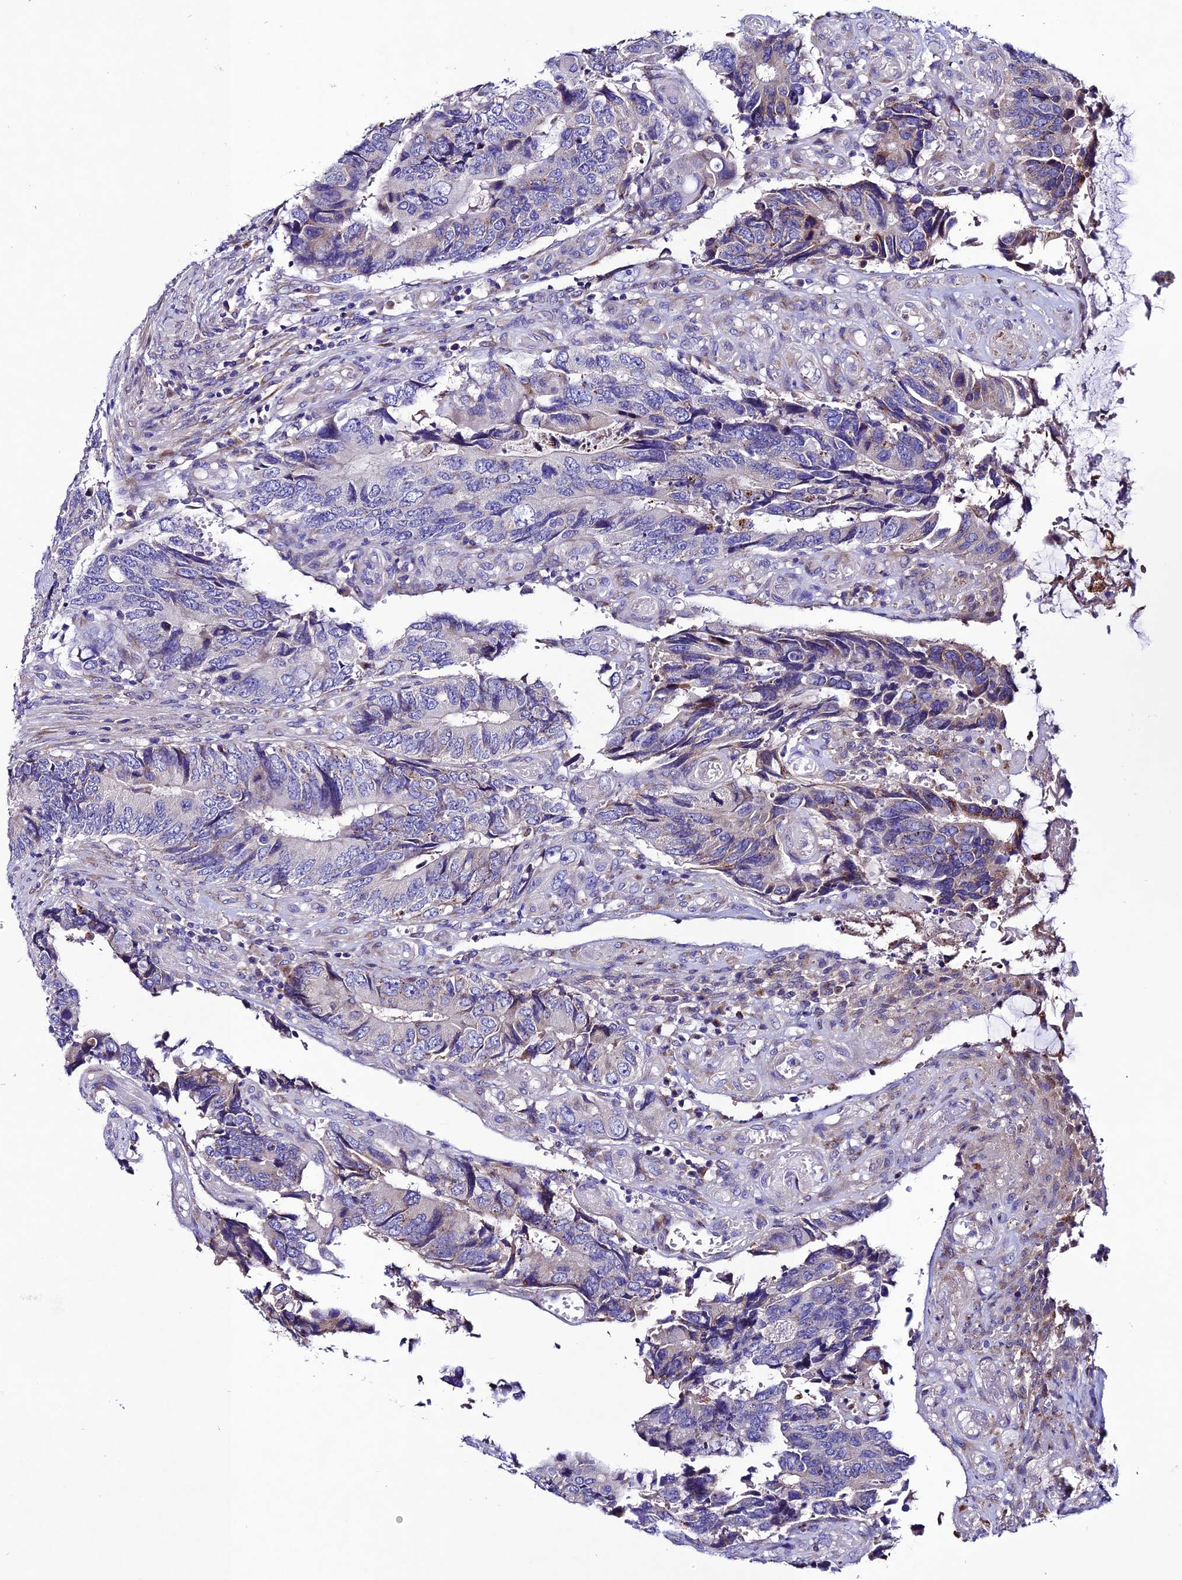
{"staining": {"intensity": "negative", "quantity": "none", "location": "none"}, "tissue": "colorectal cancer", "cell_type": "Tumor cells", "image_type": "cancer", "snomed": [{"axis": "morphology", "description": "Adenocarcinoma, NOS"}, {"axis": "topography", "description": "Colon"}], "caption": "Tumor cells show no significant protein staining in adenocarcinoma (colorectal). (DAB immunohistochemistry (IHC), high magnification).", "gene": "OR51Q1", "patient": {"sex": "male", "age": 87}}